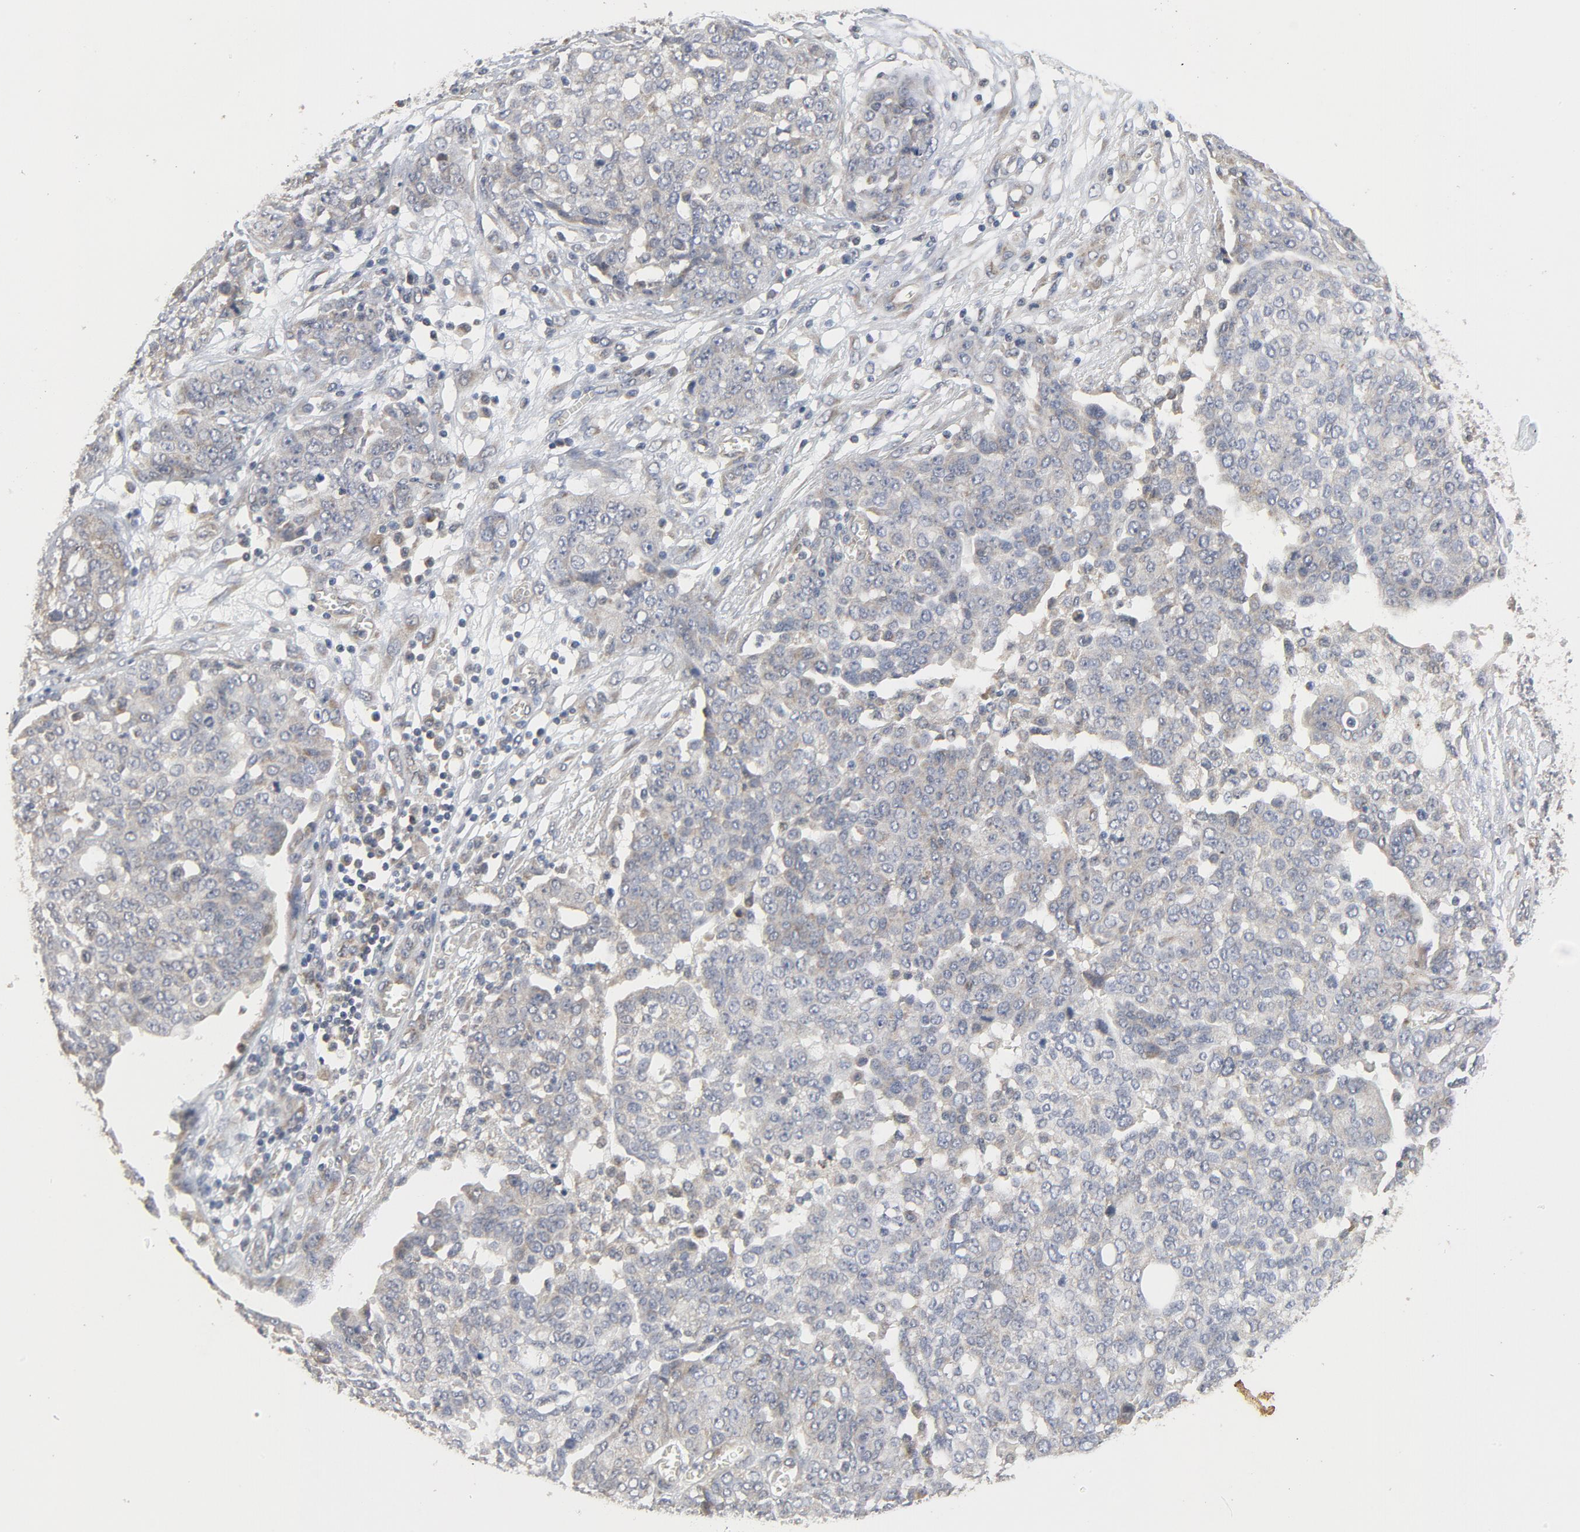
{"staining": {"intensity": "weak", "quantity": "25%-75%", "location": "cytoplasmic/membranous"}, "tissue": "ovarian cancer", "cell_type": "Tumor cells", "image_type": "cancer", "snomed": [{"axis": "morphology", "description": "Cystadenocarcinoma, serous, NOS"}, {"axis": "topography", "description": "Soft tissue"}, {"axis": "topography", "description": "Ovary"}], "caption": "Immunohistochemistry photomicrograph of ovarian cancer (serous cystadenocarcinoma) stained for a protein (brown), which demonstrates low levels of weak cytoplasmic/membranous staining in approximately 25%-75% of tumor cells.", "gene": "C14orf119", "patient": {"sex": "female", "age": 57}}